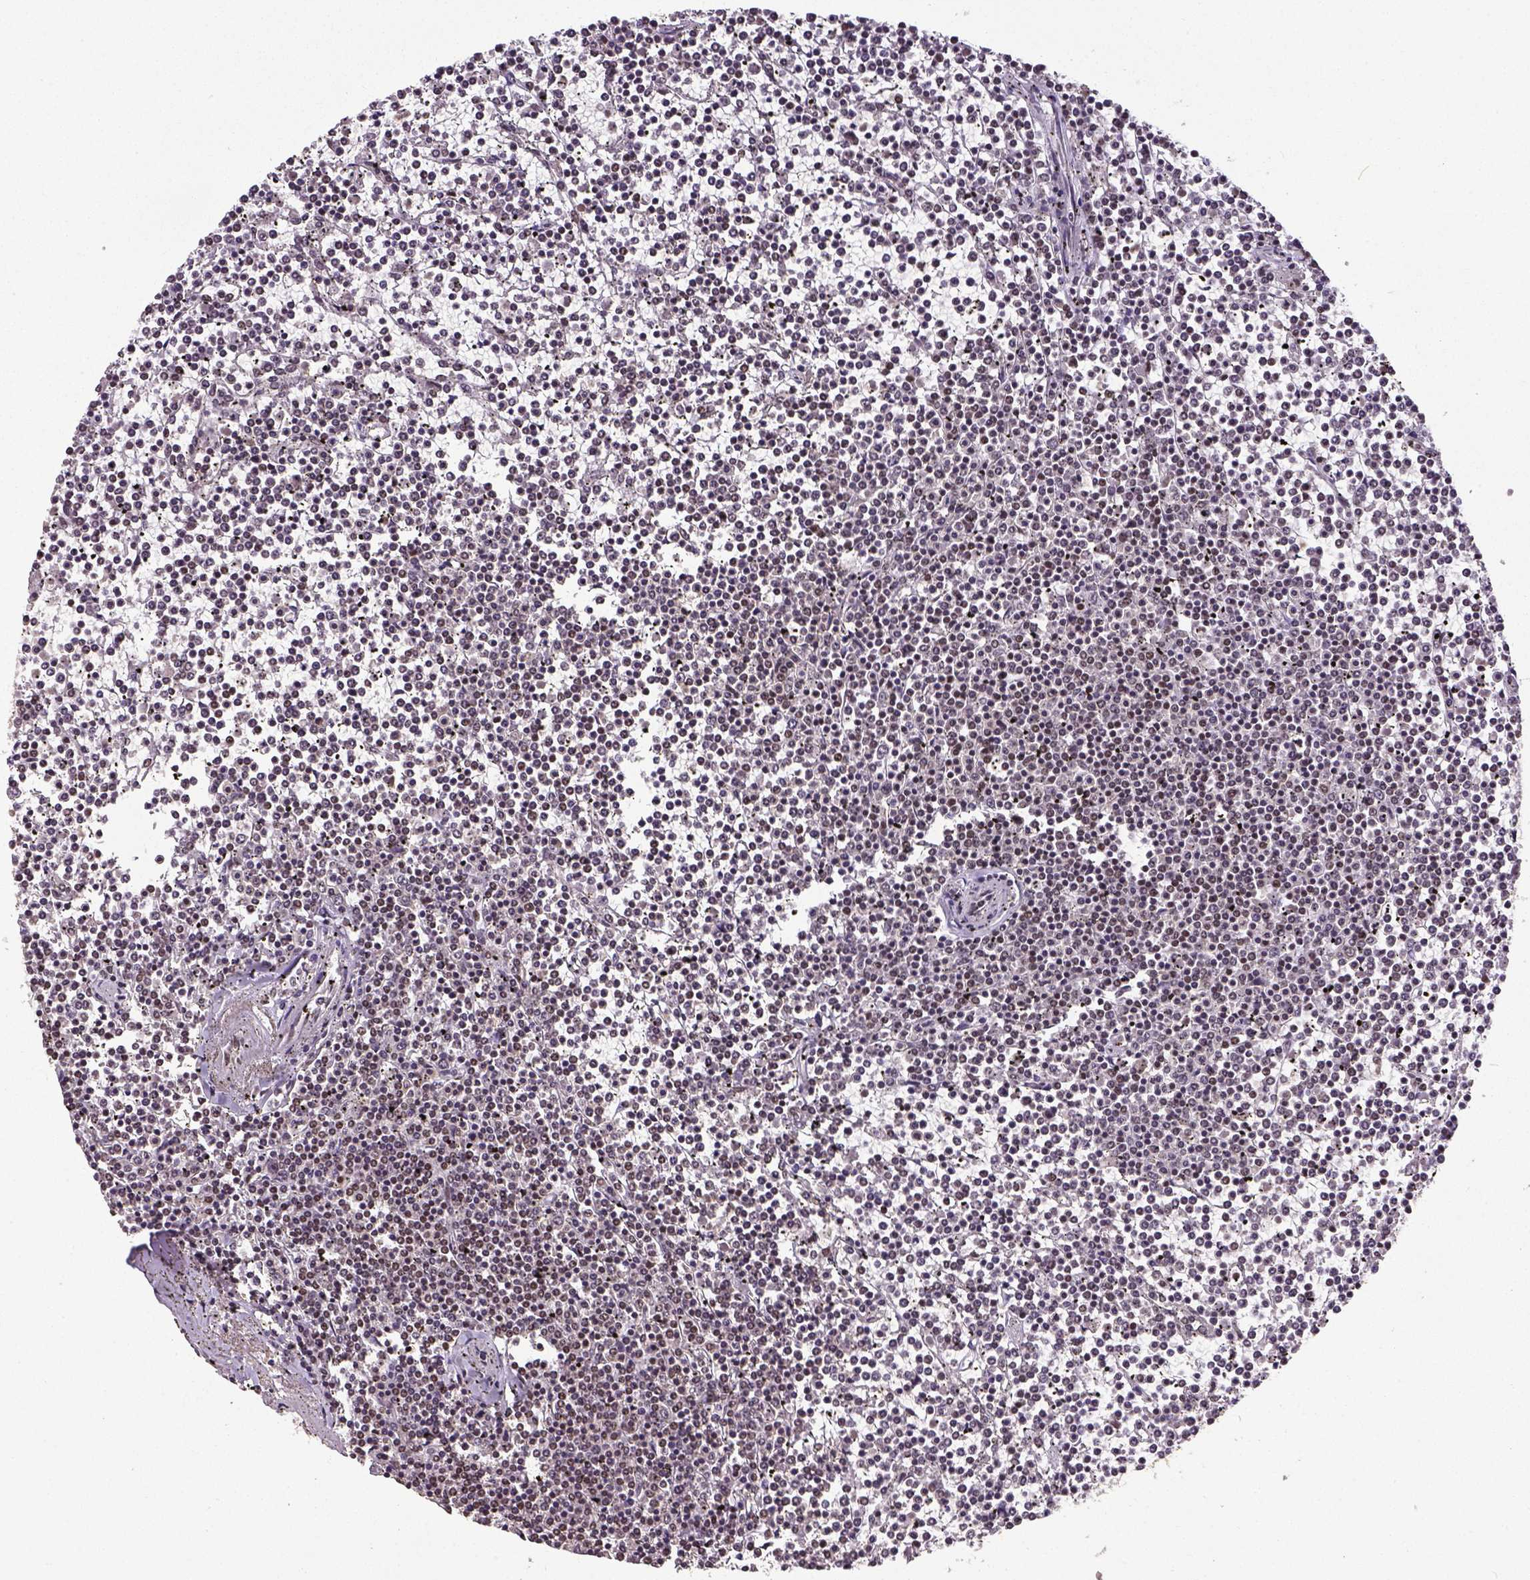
{"staining": {"intensity": "moderate", "quantity": "<25%", "location": "nuclear"}, "tissue": "lymphoma", "cell_type": "Tumor cells", "image_type": "cancer", "snomed": [{"axis": "morphology", "description": "Malignant lymphoma, non-Hodgkin's type, Low grade"}, {"axis": "topography", "description": "Spleen"}], "caption": "Human lymphoma stained with a protein marker exhibits moderate staining in tumor cells.", "gene": "ATRX", "patient": {"sex": "female", "age": 19}}